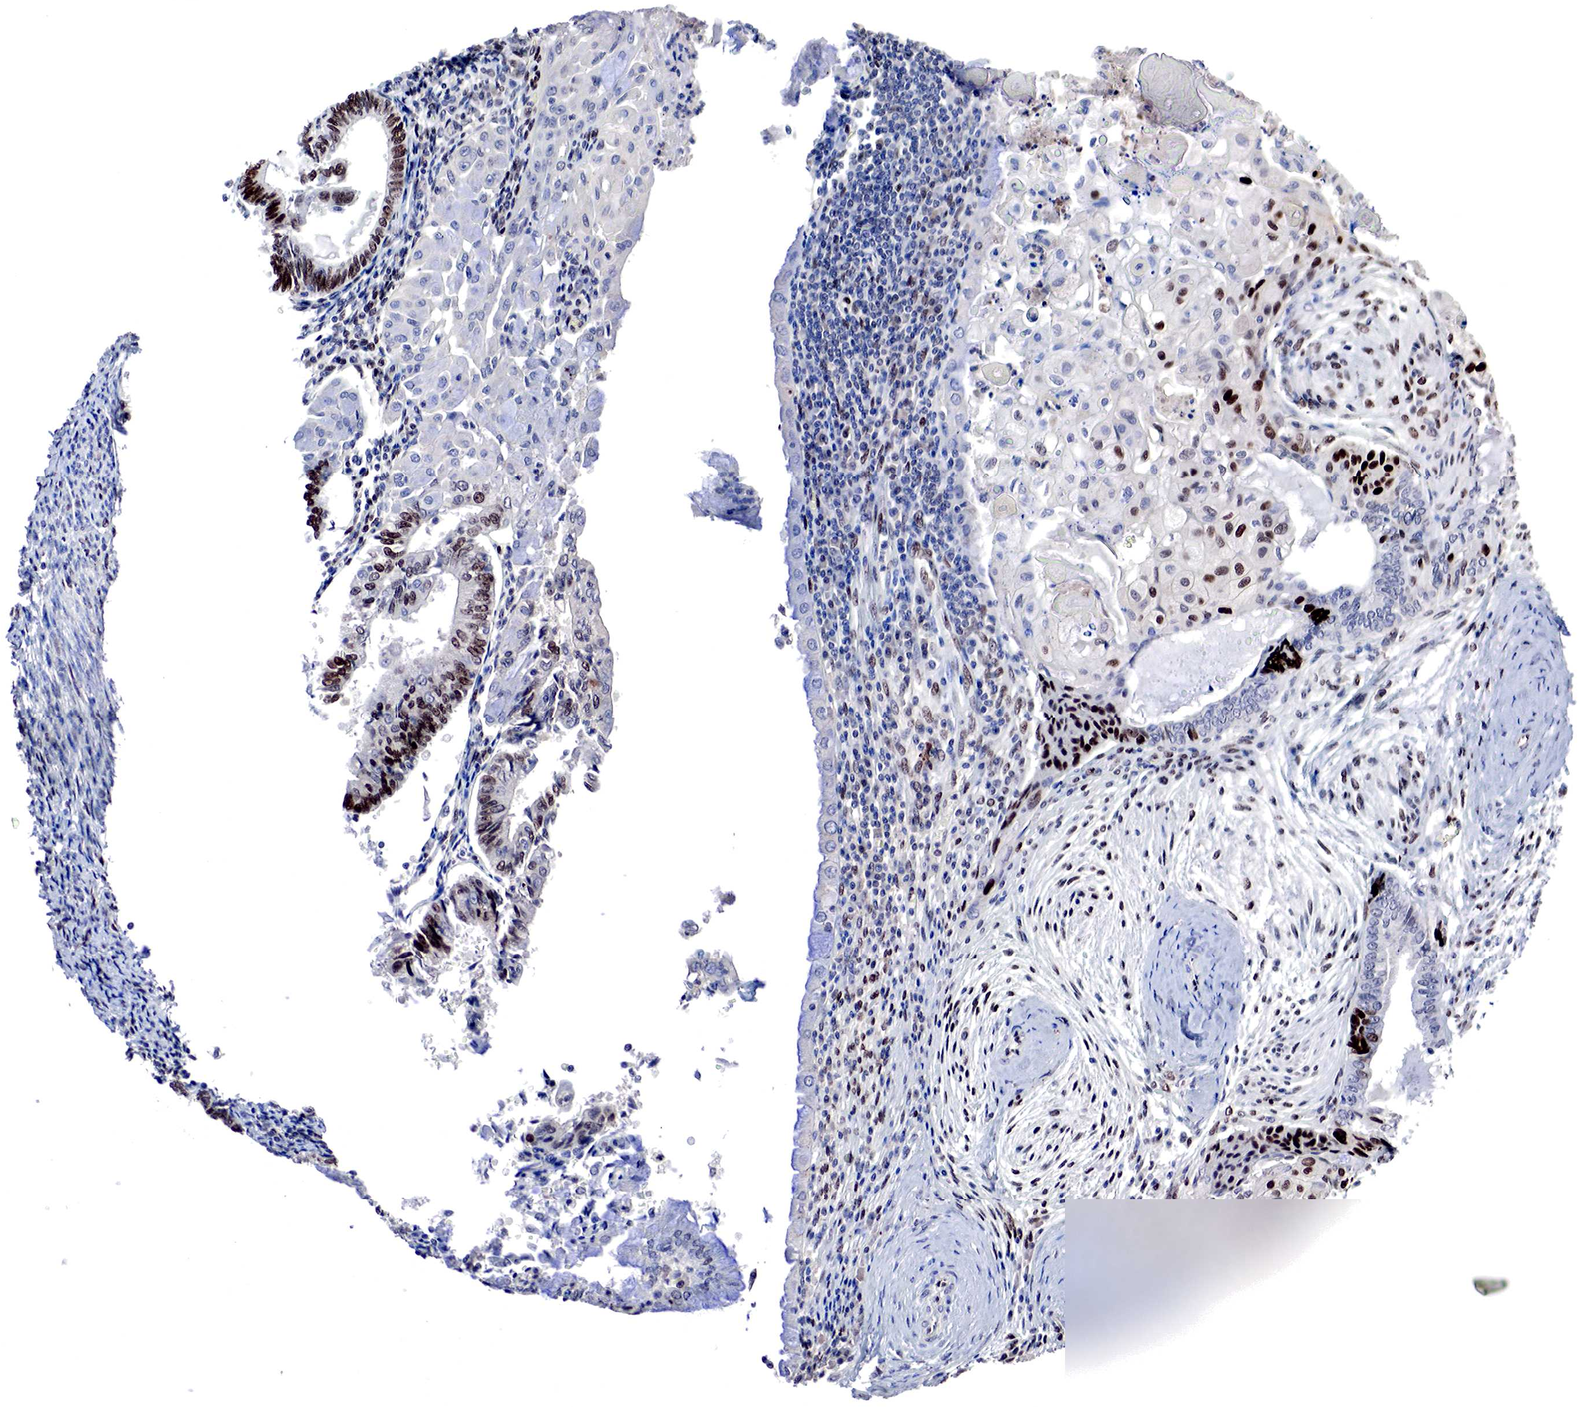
{"staining": {"intensity": "strong", "quantity": "25%-75%", "location": "nuclear"}, "tissue": "endometrial cancer", "cell_type": "Tumor cells", "image_type": "cancer", "snomed": [{"axis": "morphology", "description": "Adenocarcinoma, NOS"}, {"axis": "topography", "description": "Endometrium"}], "caption": "Endometrial cancer stained for a protein (brown) demonstrates strong nuclear positive staining in about 25%-75% of tumor cells.", "gene": "DACH2", "patient": {"sex": "female", "age": 79}}